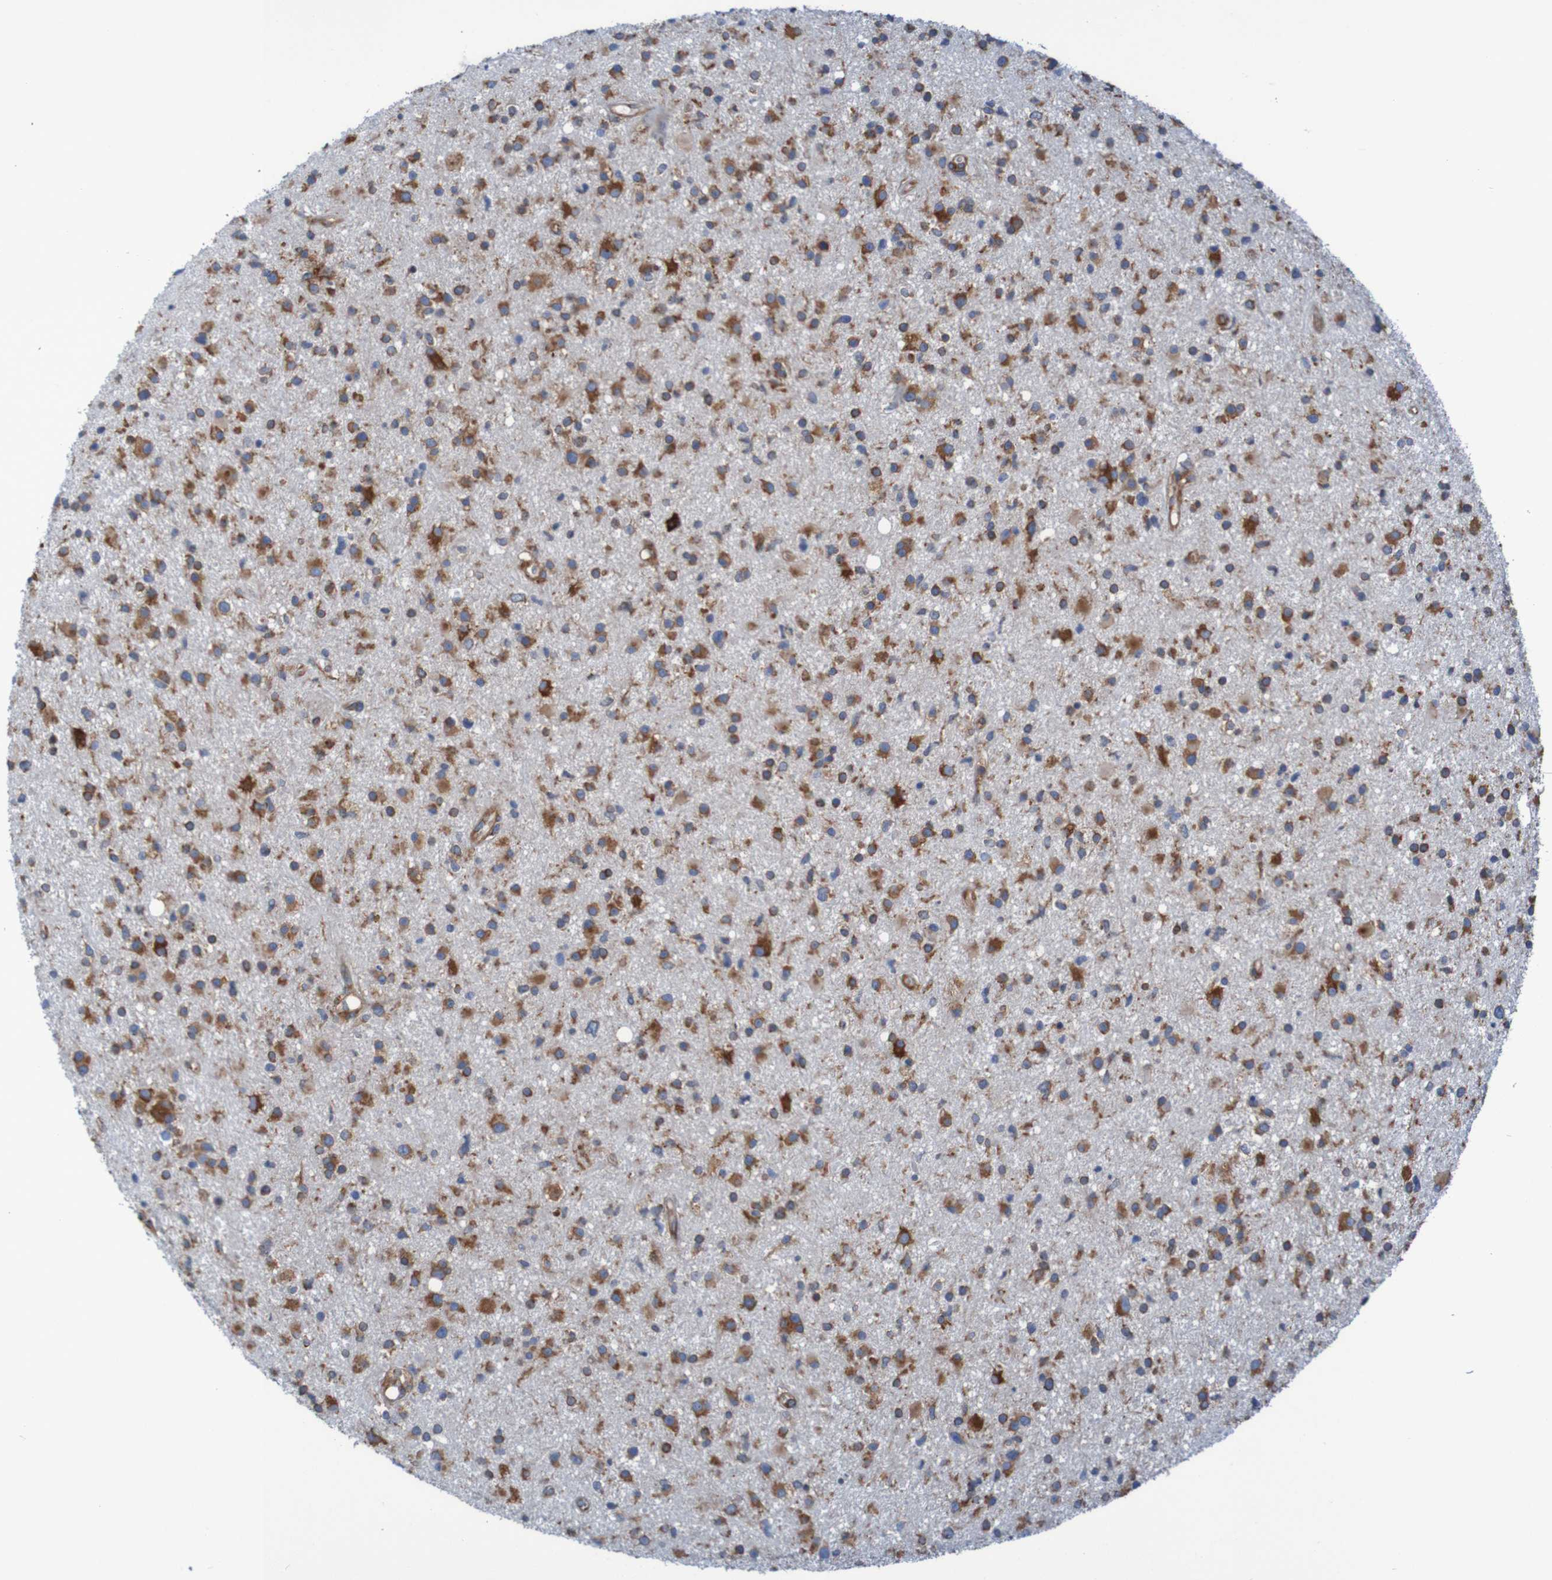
{"staining": {"intensity": "moderate", "quantity": ">75%", "location": "cytoplasmic/membranous"}, "tissue": "glioma", "cell_type": "Tumor cells", "image_type": "cancer", "snomed": [{"axis": "morphology", "description": "Glioma, malignant, High grade"}, {"axis": "topography", "description": "Brain"}], "caption": "Glioma stained for a protein (brown) displays moderate cytoplasmic/membranous positive positivity in approximately >75% of tumor cells.", "gene": "RPL10", "patient": {"sex": "male", "age": 33}}